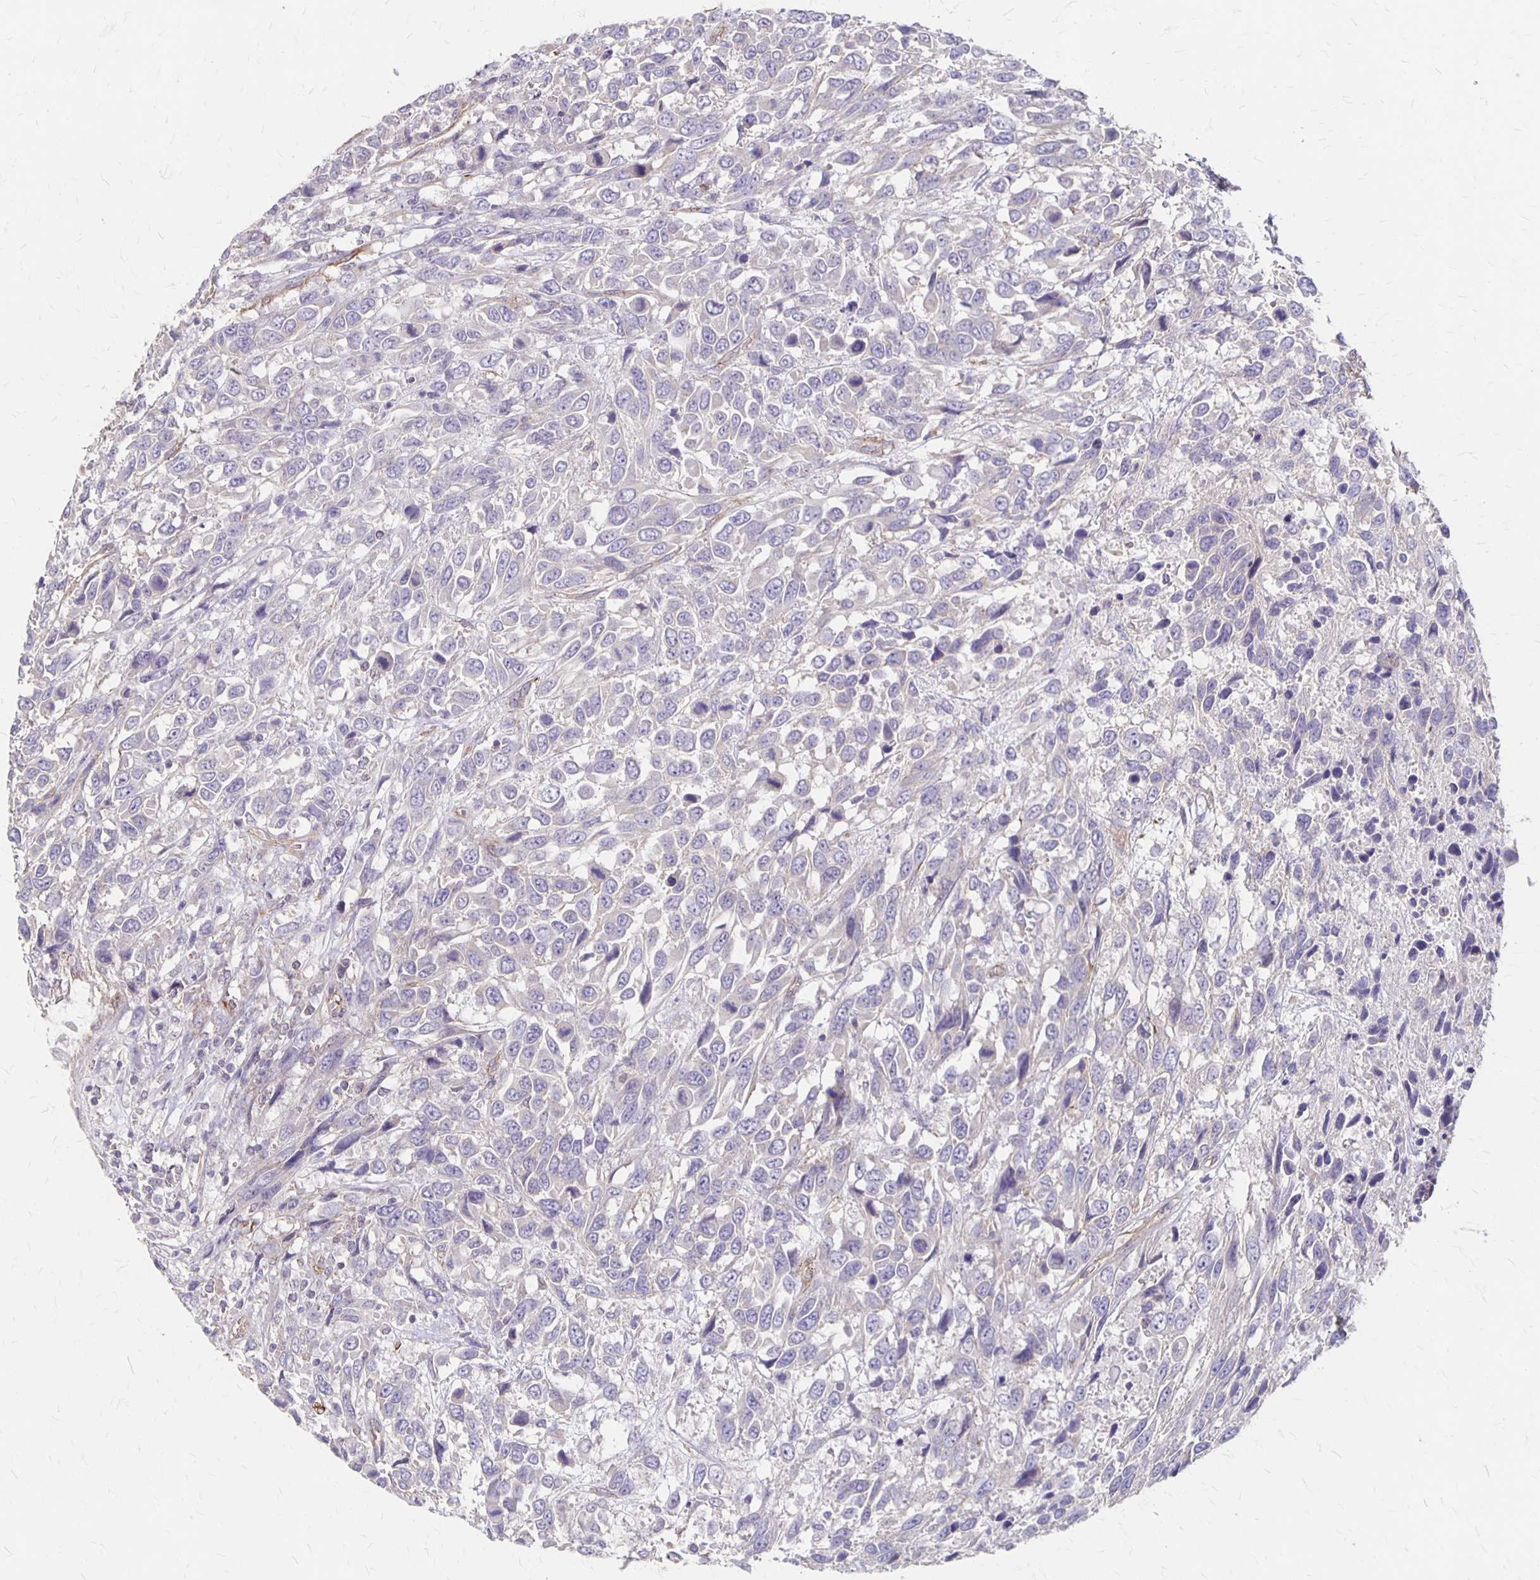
{"staining": {"intensity": "negative", "quantity": "none", "location": "none"}, "tissue": "urothelial cancer", "cell_type": "Tumor cells", "image_type": "cancer", "snomed": [{"axis": "morphology", "description": "Urothelial carcinoma, High grade"}, {"axis": "topography", "description": "Urinary bladder"}], "caption": "This is an IHC photomicrograph of high-grade urothelial carcinoma. There is no expression in tumor cells.", "gene": "PPP1R3E", "patient": {"sex": "female", "age": 70}}